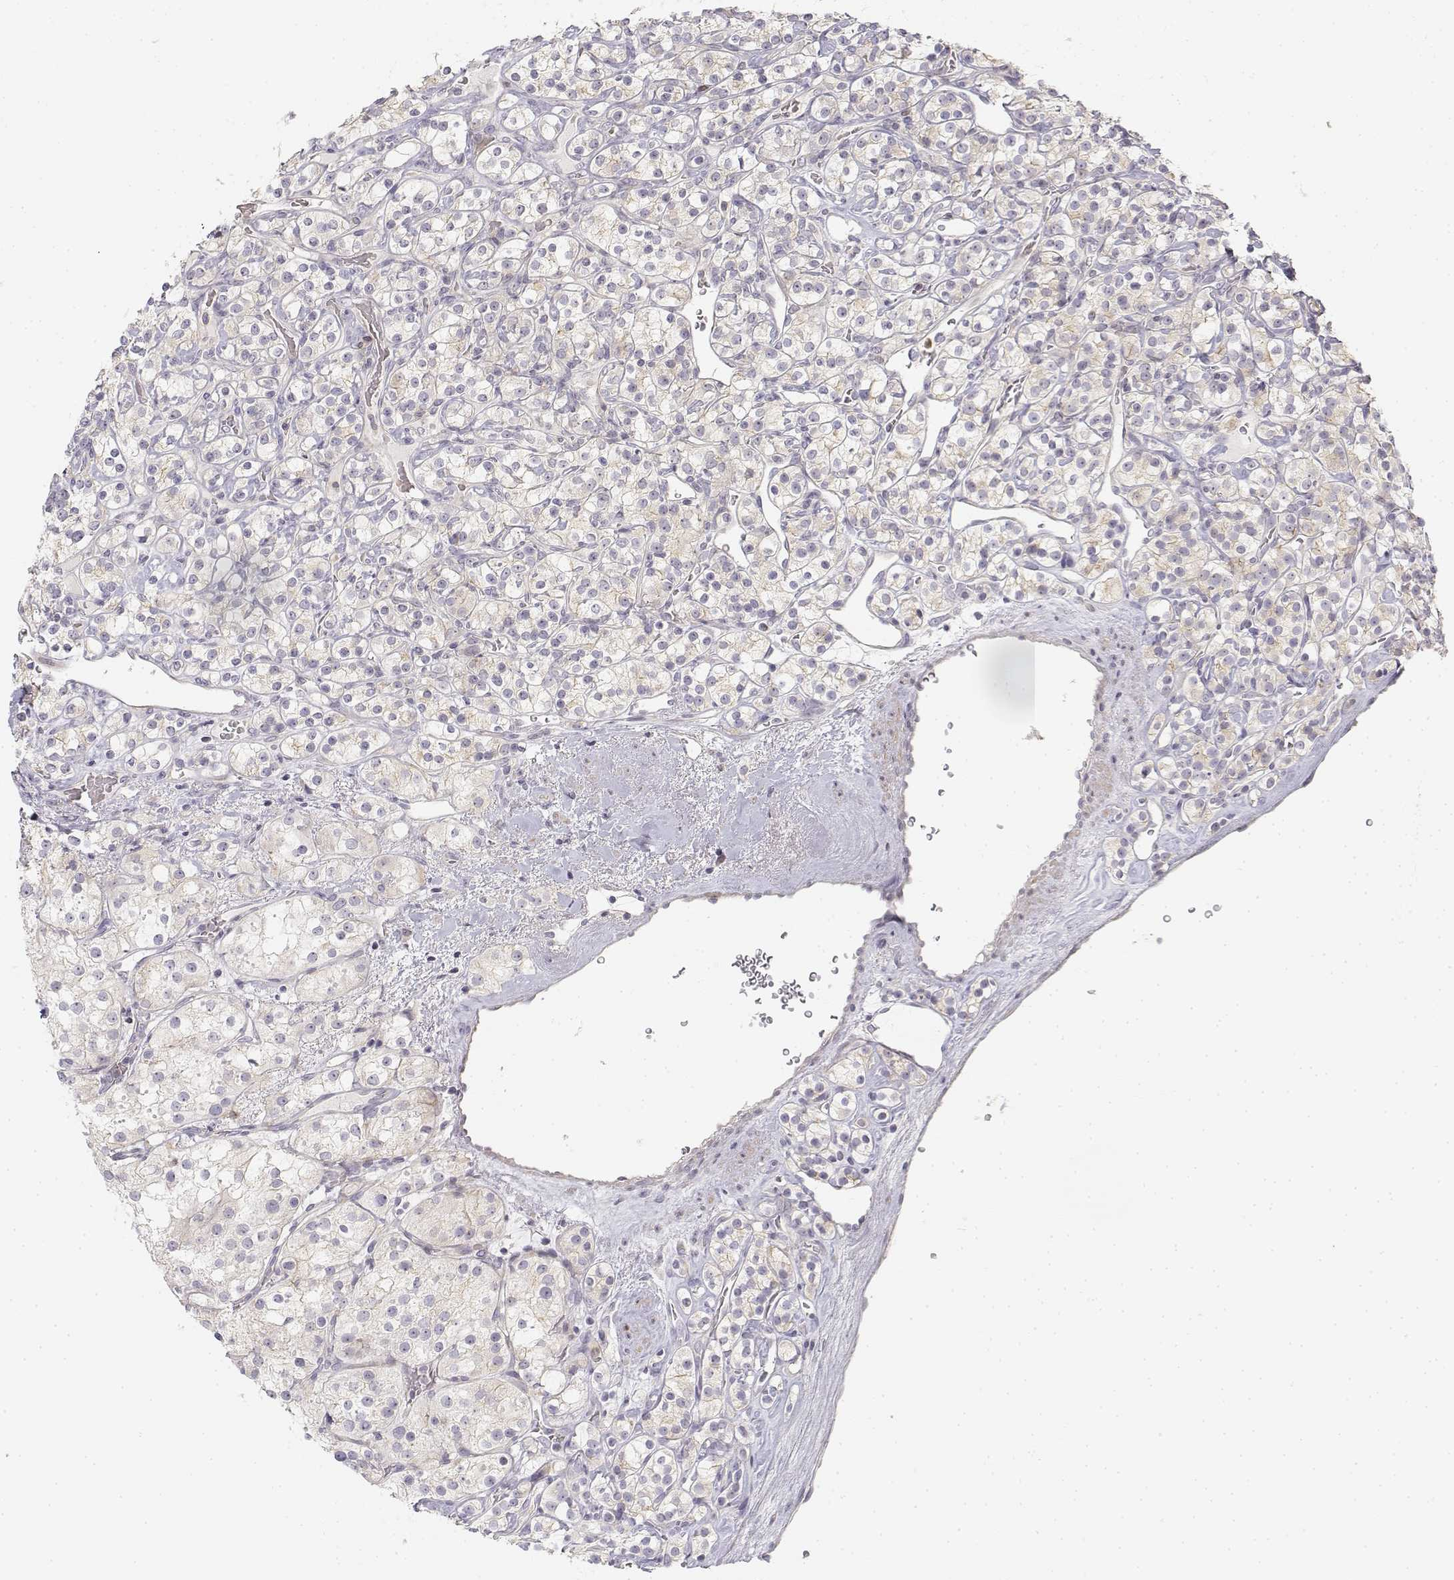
{"staining": {"intensity": "negative", "quantity": "none", "location": "none"}, "tissue": "renal cancer", "cell_type": "Tumor cells", "image_type": "cancer", "snomed": [{"axis": "morphology", "description": "Adenocarcinoma, NOS"}, {"axis": "topography", "description": "Kidney"}], "caption": "High magnification brightfield microscopy of adenocarcinoma (renal) stained with DAB (3,3'-diaminobenzidine) (brown) and counterstained with hematoxylin (blue): tumor cells show no significant staining.", "gene": "GLIPR1L2", "patient": {"sex": "male", "age": 77}}